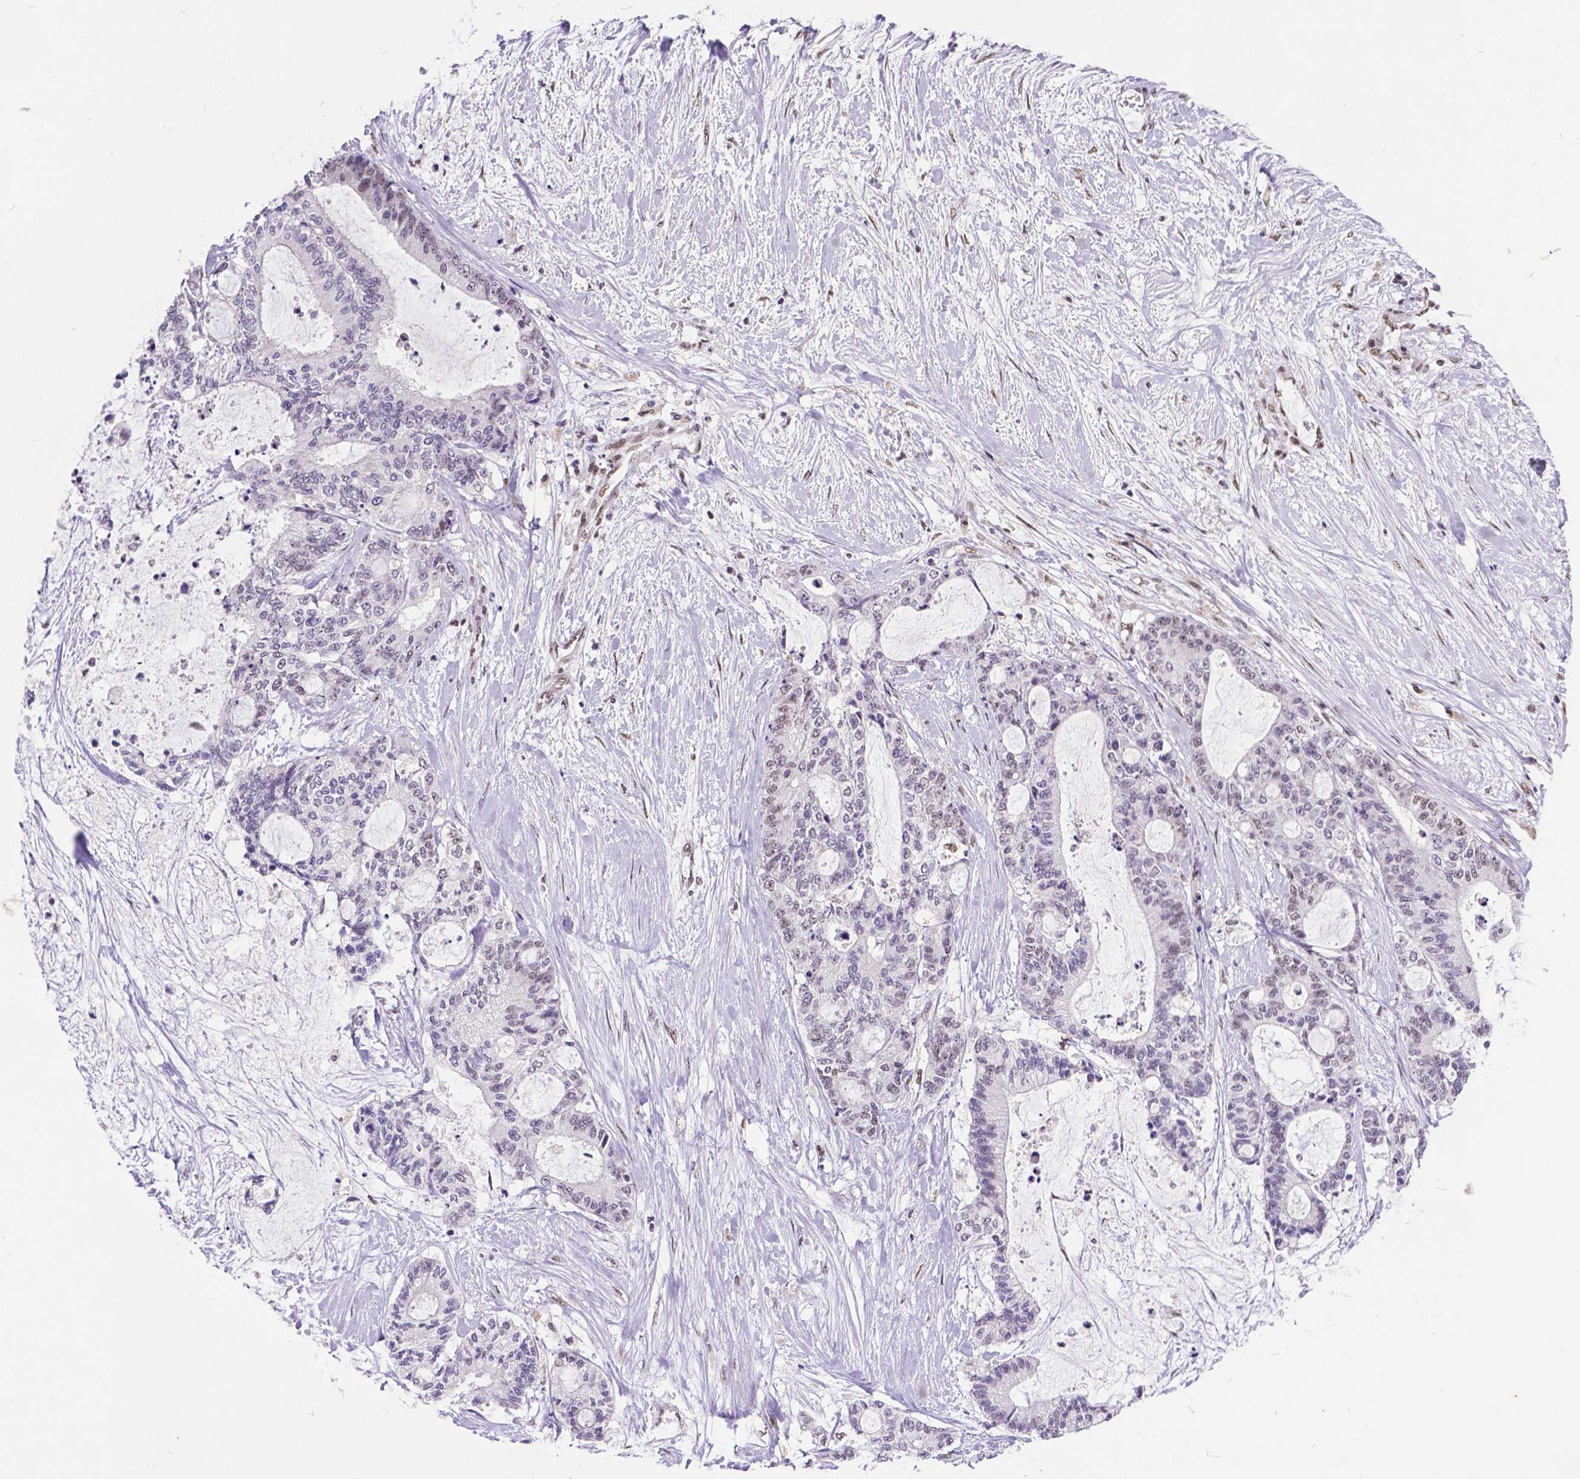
{"staining": {"intensity": "weak", "quantity": "<25%", "location": "nuclear"}, "tissue": "liver cancer", "cell_type": "Tumor cells", "image_type": "cancer", "snomed": [{"axis": "morphology", "description": "Normal tissue, NOS"}, {"axis": "morphology", "description": "Cholangiocarcinoma"}, {"axis": "topography", "description": "Liver"}, {"axis": "topography", "description": "Peripheral nerve tissue"}], "caption": "Liver cancer (cholangiocarcinoma) was stained to show a protein in brown. There is no significant staining in tumor cells.", "gene": "ATRX", "patient": {"sex": "female", "age": 73}}